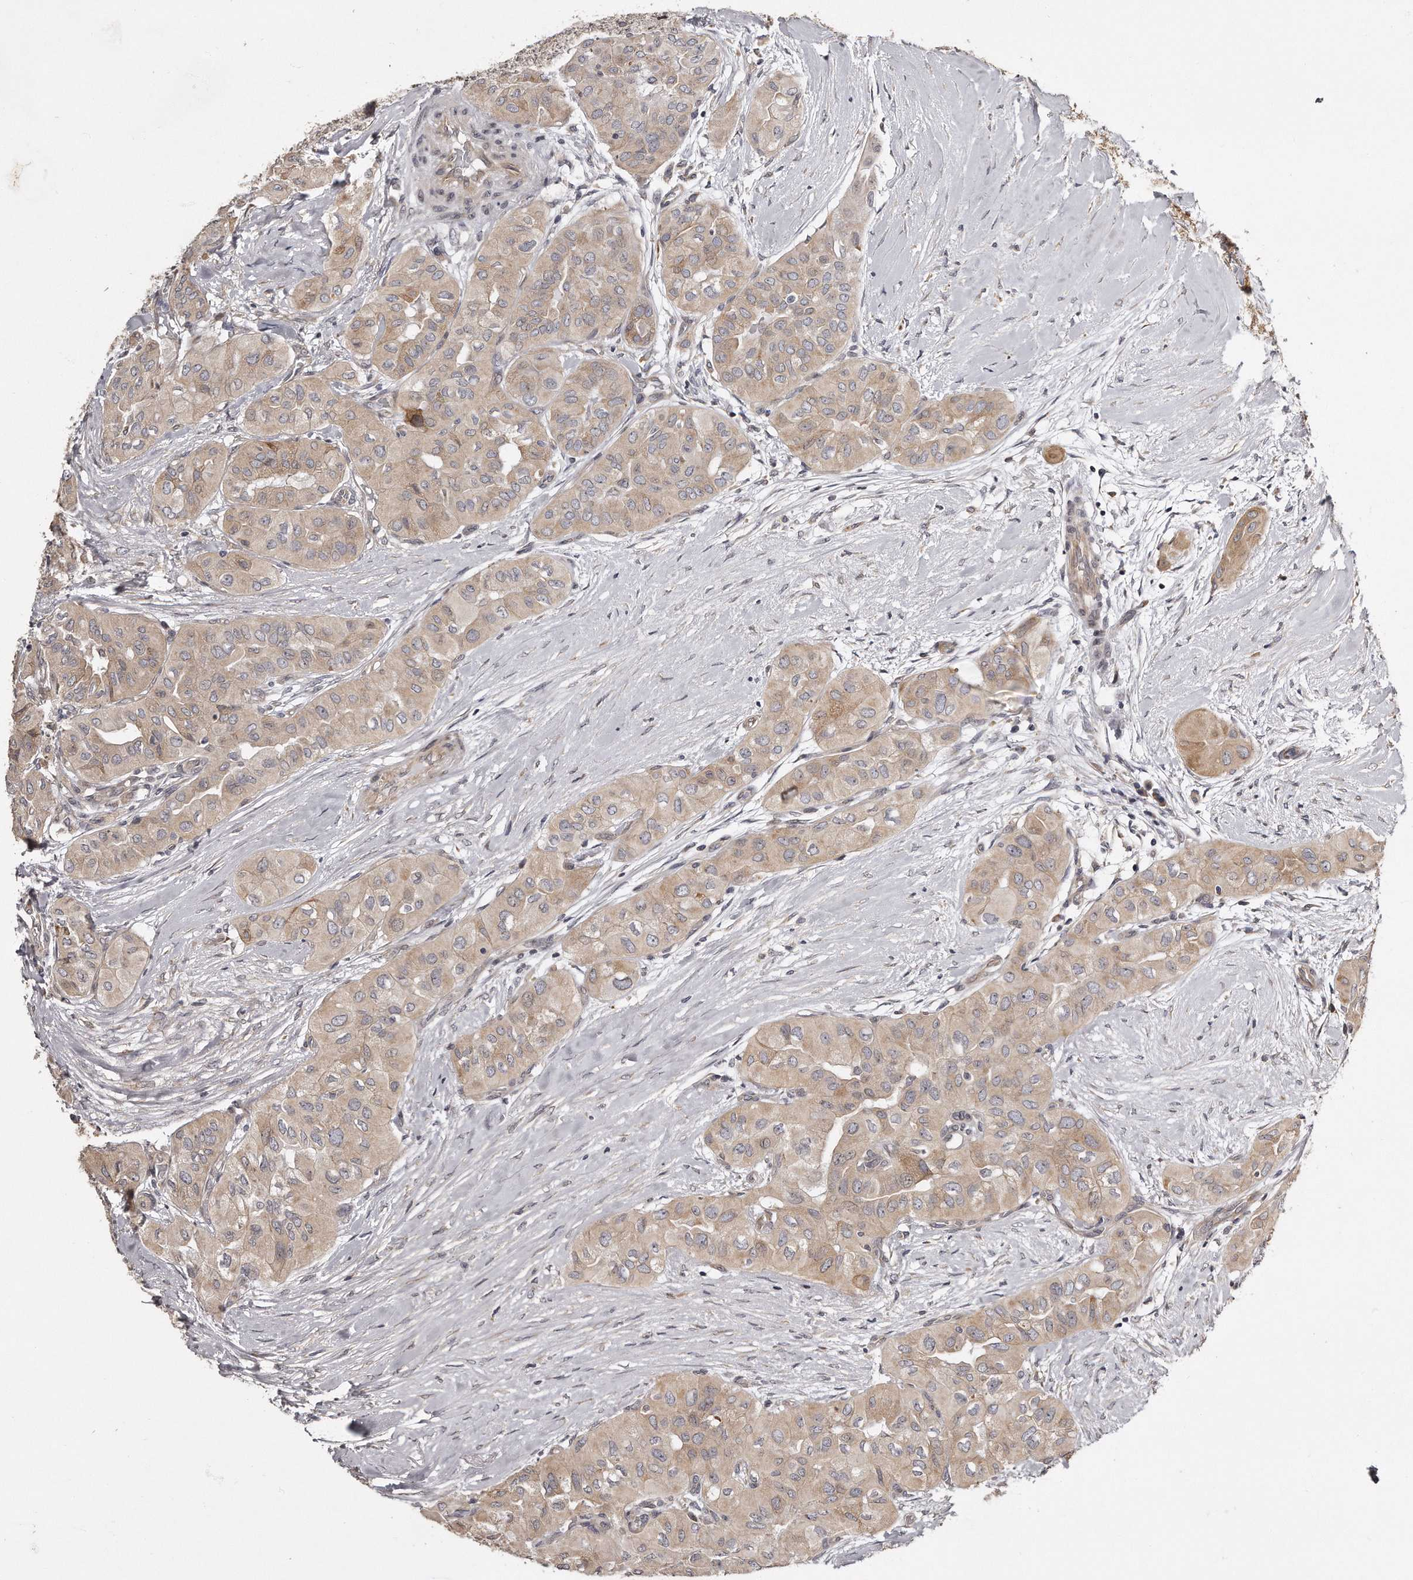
{"staining": {"intensity": "weak", "quantity": "25%-75%", "location": "cytoplasmic/membranous"}, "tissue": "thyroid cancer", "cell_type": "Tumor cells", "image_type": "cancer", "snomed": [{"axis": "morphology", "description": "Papillary adenocarcinoma, NOS"}, {"axis": "topography", "description": "Thyroid gland"}], "caption": "This is a micrograph of IHC staining of thyroid papillary adenocarcinoma, which shows weak staining in the cytoplasmic/membranous of tumor cells.", "gene": "TRAPPC14", "patient": {"sex": "female", "age": 59}}